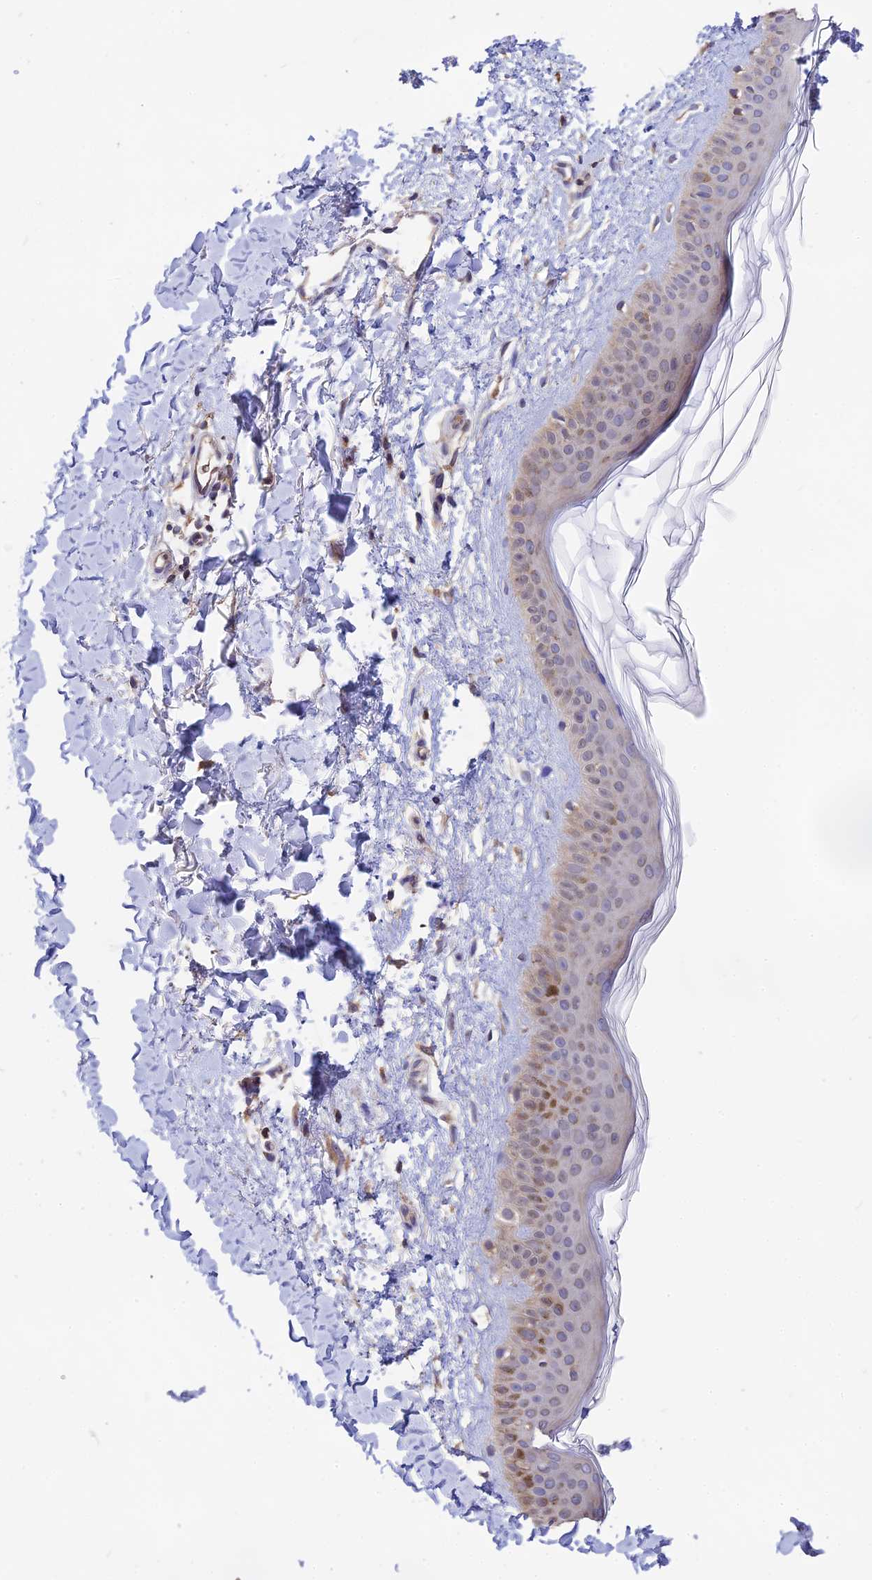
{"staining": {"intensity": "weak", "quantity": ">75%", "location": "cytoplasmic/membranous"}, "tissue": "skin", "cell_type": "Fibroblasts", "image_type": "normal", "snomed": [{"axis": "morphology", "description": "Normal tissue, NOS"}, {"axis": "topography", "description": "Skin"}], "caption": "Immunohistochemical staining of benign skin demonstrates >75% levels of weak cytoplasmic/membranous protein expression in about >75% of fibroblasts. (DAB (3,3'-diaminobenzidine) IHC with brightfield microscopy, high magnification).", "gene": "NUDT8", "patient": {"sex": "female", "age": 58}}